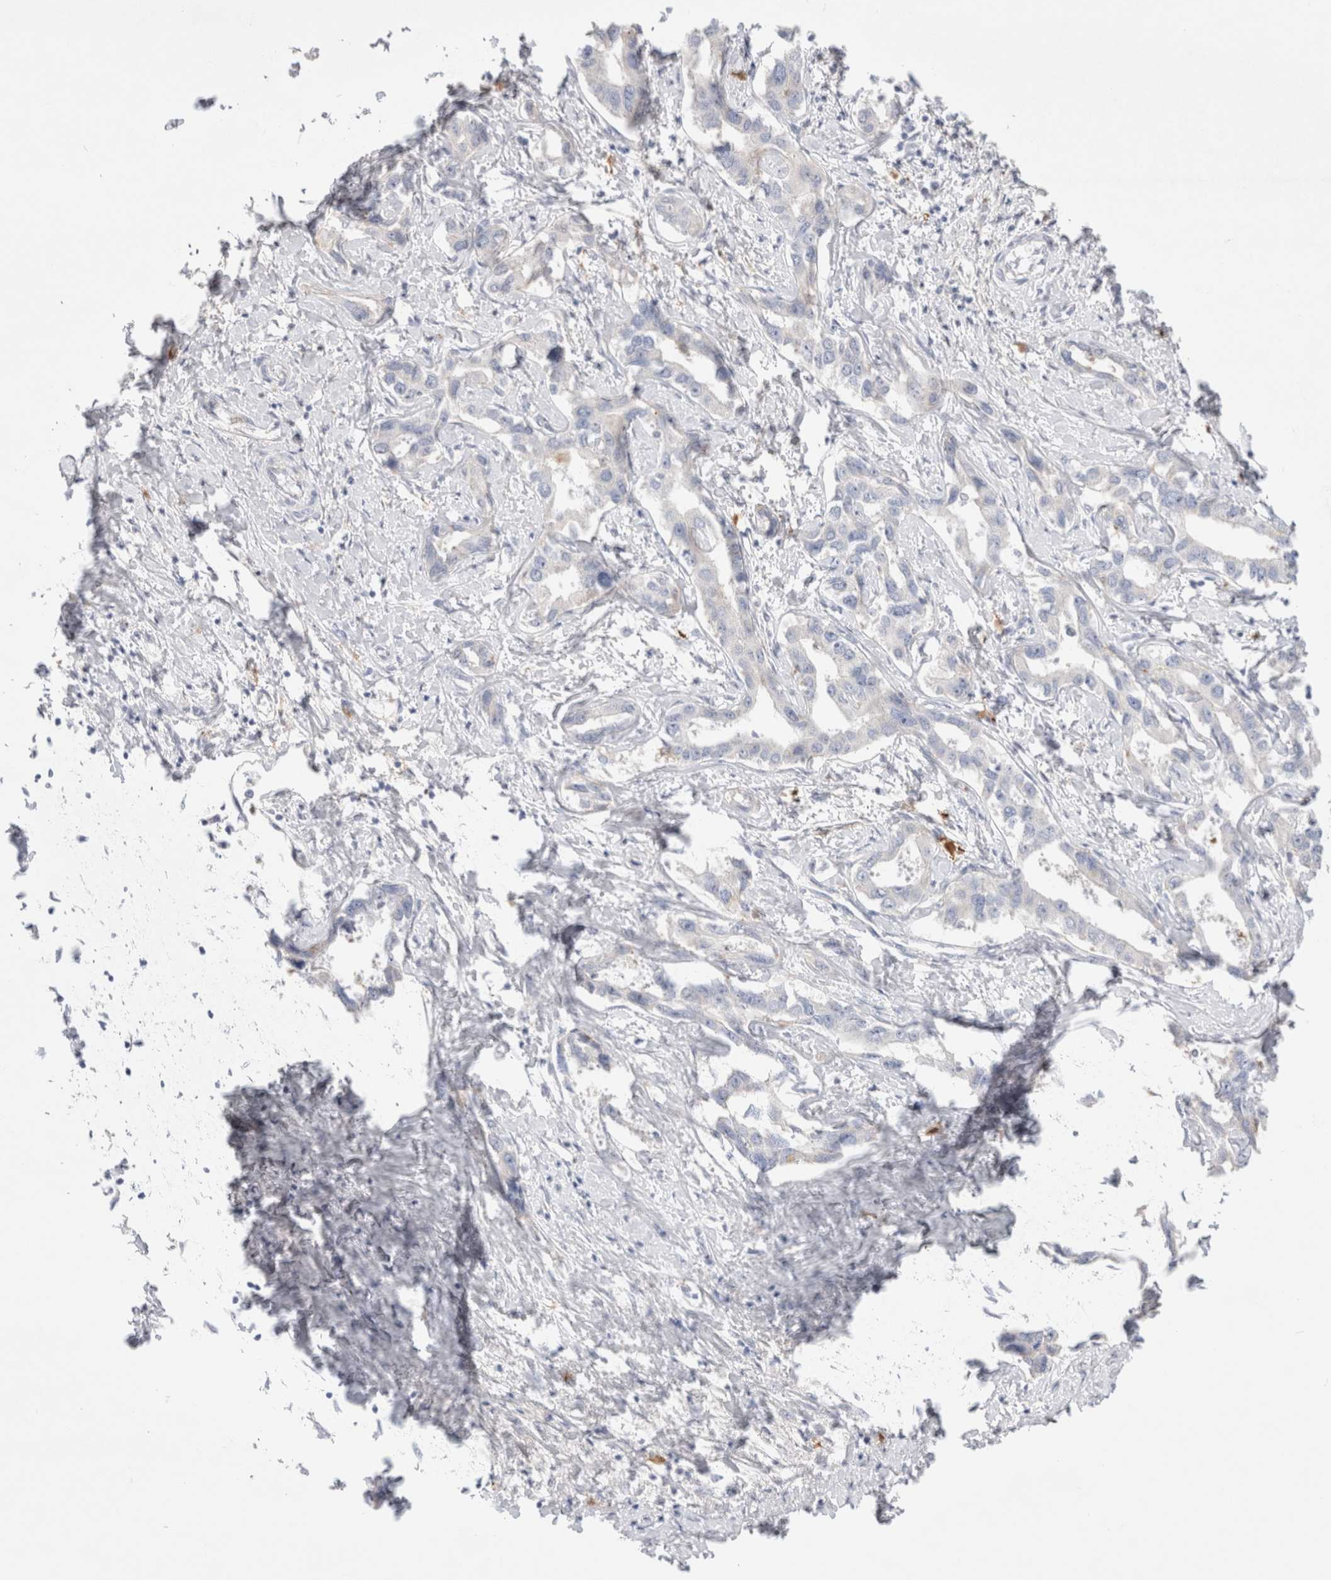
{"staining": {"intensity": "negative", "quantity": "none", "location": "none"}, "tissue": "liver cancer", "cell_type": "Tumor cells", "image_type": "cancer", "snomed": [{"axis": "morphology", "description": "Cholangiocarcinoma"}, {"axis": "topography", "description": "Liver"}], "caption": "Tumor cells show no significant staining in liver cancer.", "gene": "HPGDS", "patient": {"sex": "male", "age": 59}}